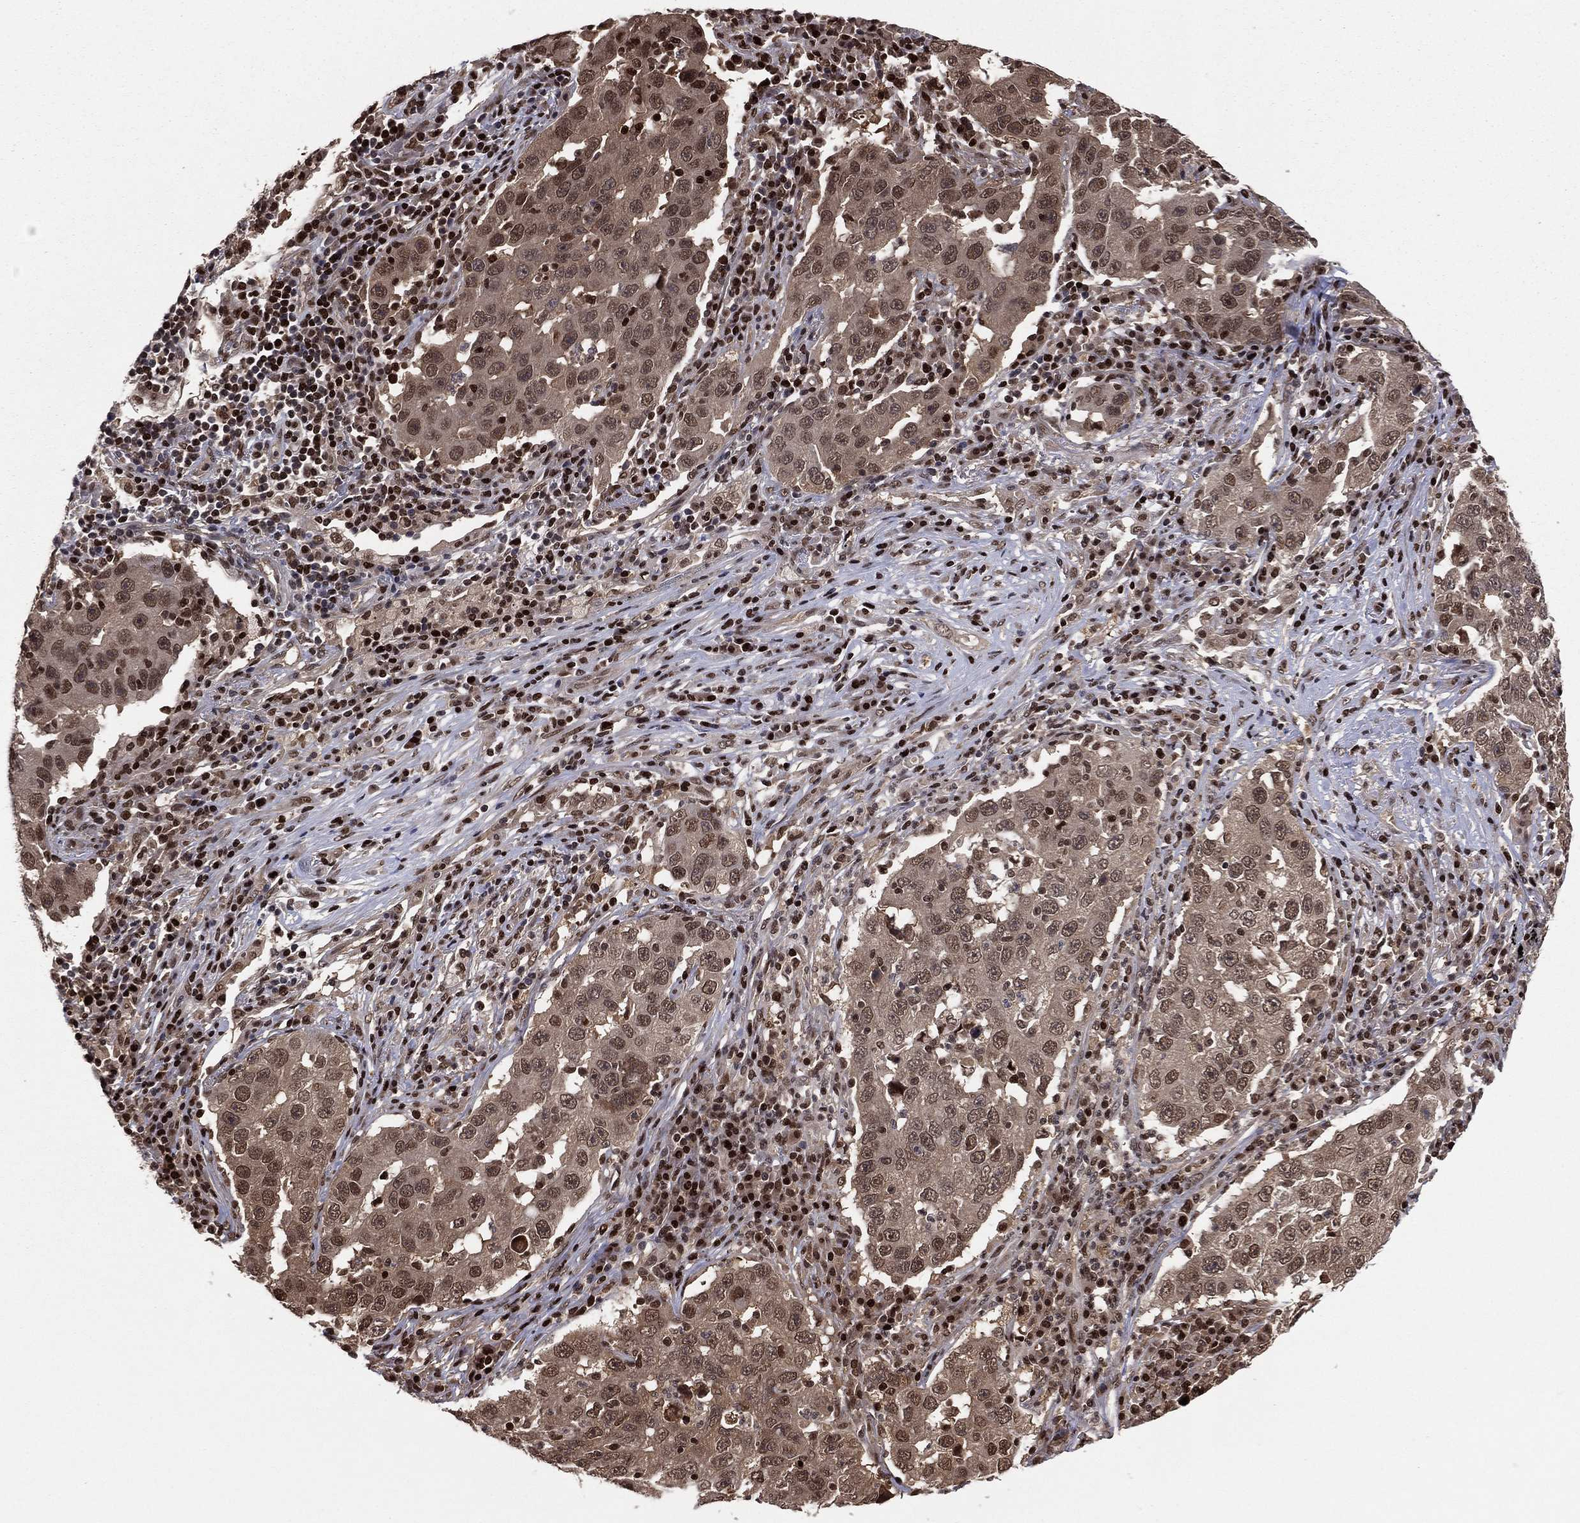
{"staining": {"intensity": "moderate", "quantity": "25%-75%", "location": "cytoplasmic/membranous,nuclear"}, "tissue": "lung cancer", "cell_type": "Tumor cells", "image_type": "cancer", "snomed": [{"axis": "morphology", "description": "Adenocarcinoma, NOS"}, {"axis": "topography", "description": "Lung"}], "caption": "Adenocarcinoma (lung) stained with a protein marker exhibits moderate staining in tumor cells.", "gene": "PSMA1", "patient": {"sex": "male", "age": 73}}